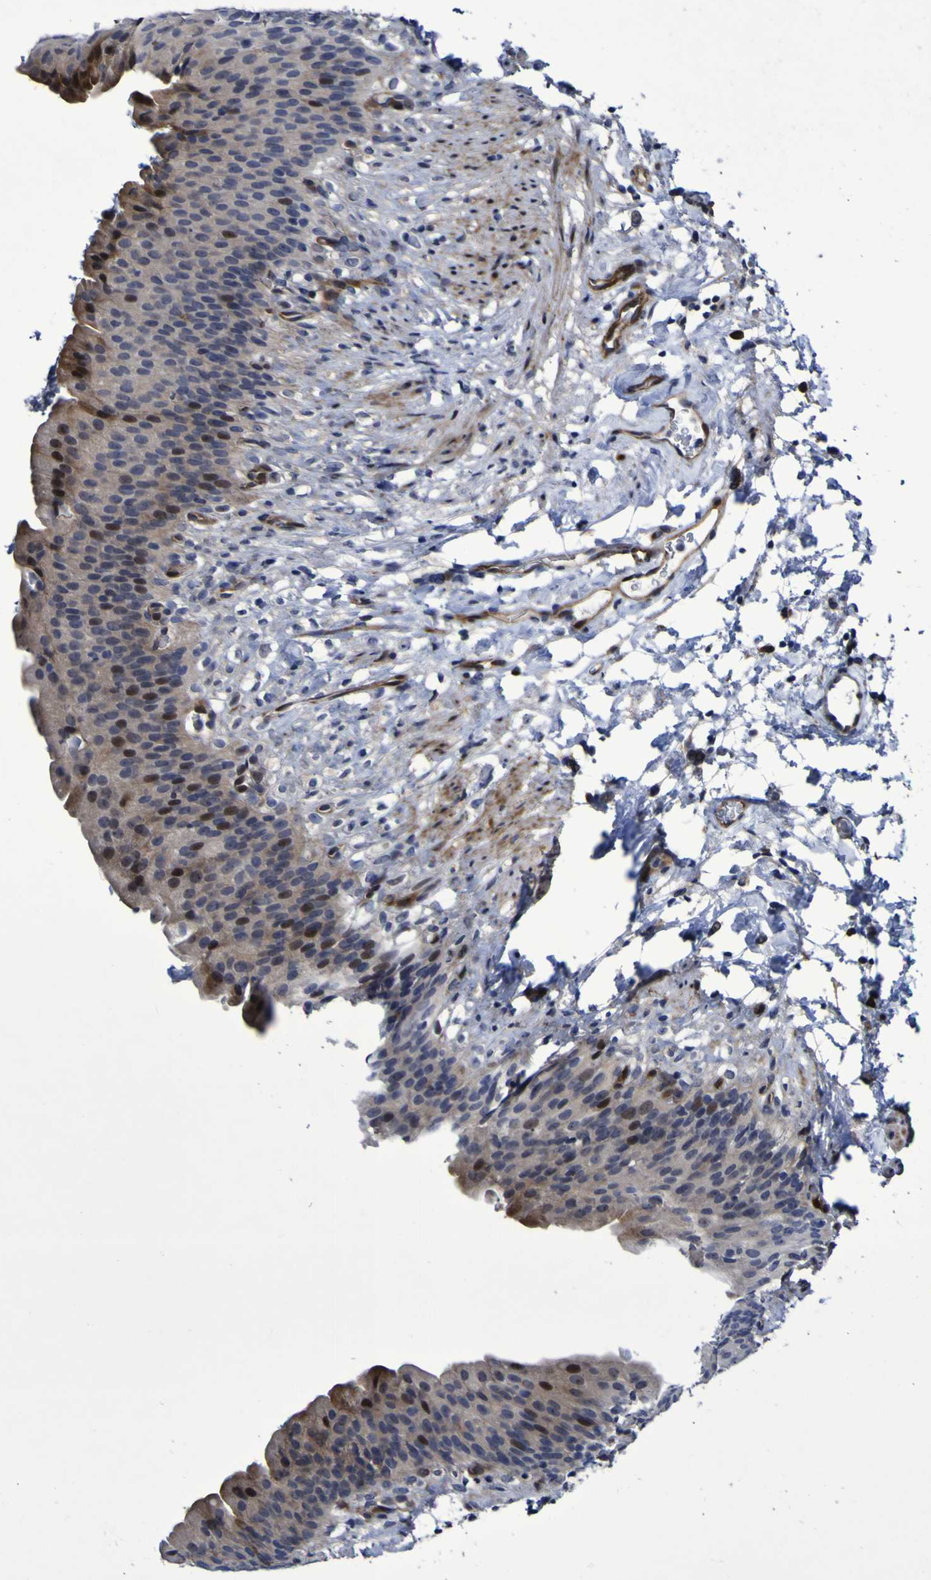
{"staining": {"intensity": "moderate", "quantity": "25%-75%", "location": "cytoplasmic/membranous,nuclear"}, "tissue": "urinary bladder", "cell_type": "Urothelial cells", "image_type": "normal", "snomed": [{"axis": "morphology", "description": "Normal tissue, NOS"}, {"axis": "topography", "description": "Urinary bladder"}], "caption": "This micrograph shows immunohistochemistry staining of unremarkable human urinary bladder, with medium moderate cytoplasmic/membranous,nuclear positivity in approximately 25%-75% of urothelial cells.", "gene": "MGLL", "patient": {"sex": "female", "age": 79}}